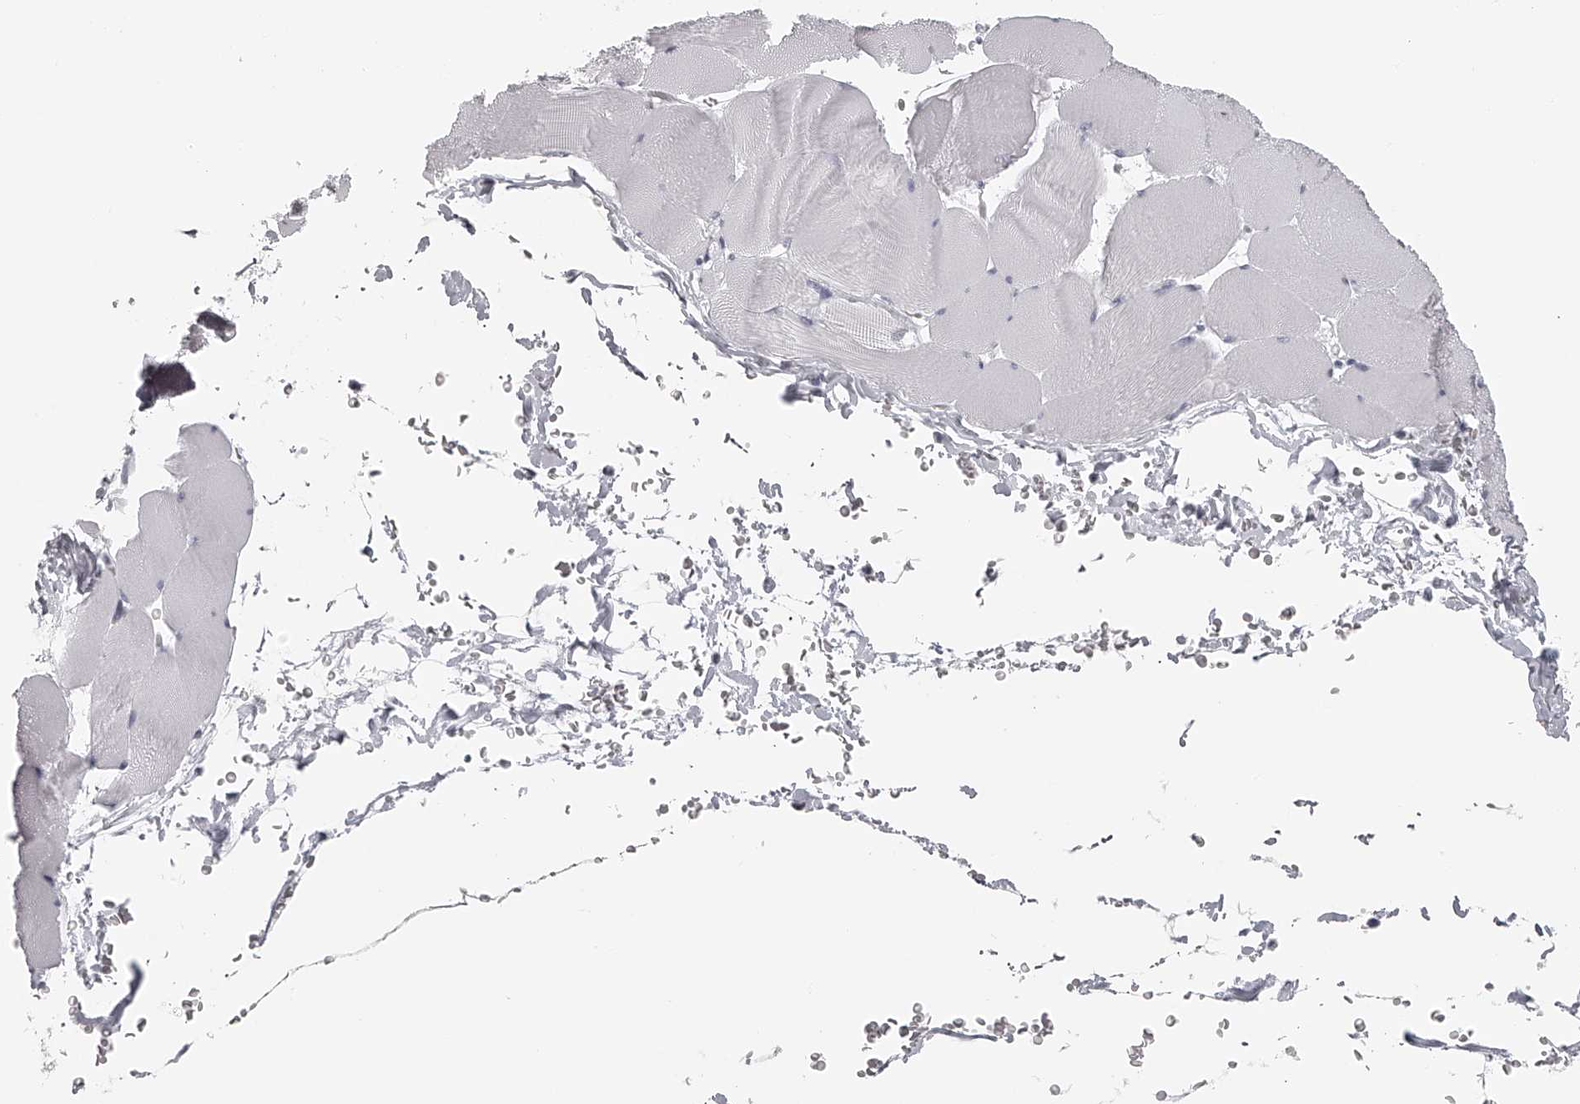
{"staining": {"intensity": "negative", "quantity": "none", "location": "none"}, "tissue": "skeletal muscle", "cell_type": "Myocytes", "image_type": "normal", "snomed": [{"axis": "morphology", "description": "Normal tissue, NOS"}, {"axis": "topography", "description": "Skeletal muscle"}], "caption": "A histopathology image of skeletal muscle stained for a protein reveals no brown staining in myocytes.", "gene": "SEC11C", "patient": {"sex": "male", "age": 62}}